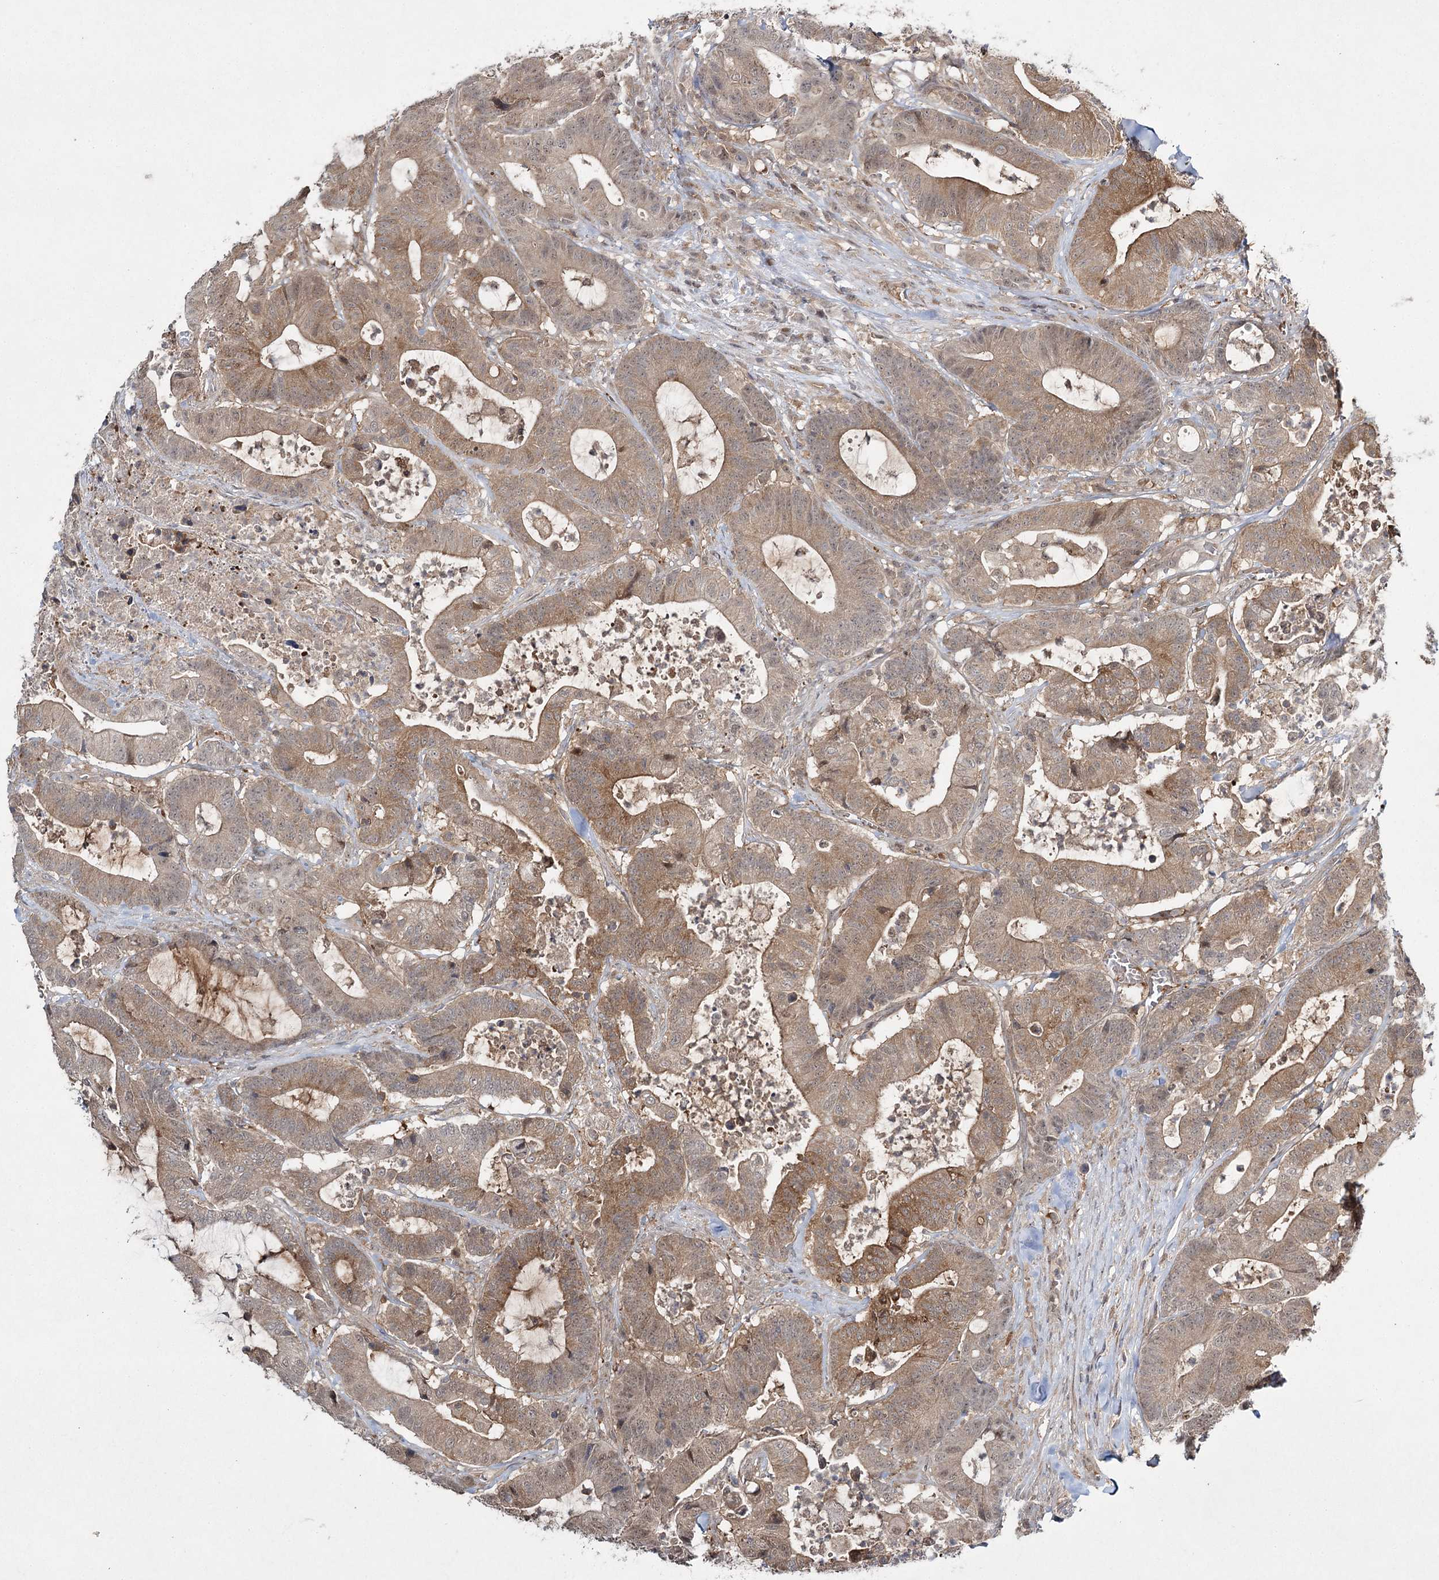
{"staining": {"intensity": "moderate", "quantity": ">75%", "location": "cytoplasmic/membranous,nuclear"}, "tissue": "colorectal cancer", "cell_type": "Tumor cells", "image_type": "cancer", "snomed": [{"axis": "morphology", "description": "Adenocarcinoma, NOS"}, {"axis": "topography", "description": "Colon"}], "caption": "Colorectal cancer stained with immunohistochemistry shows moderate cytoplasmic/membranous and nuclear expression in approximately >75% of tumor cells.", "gene": "WDR44", "patient": {"sex": "female", "age": 84}}